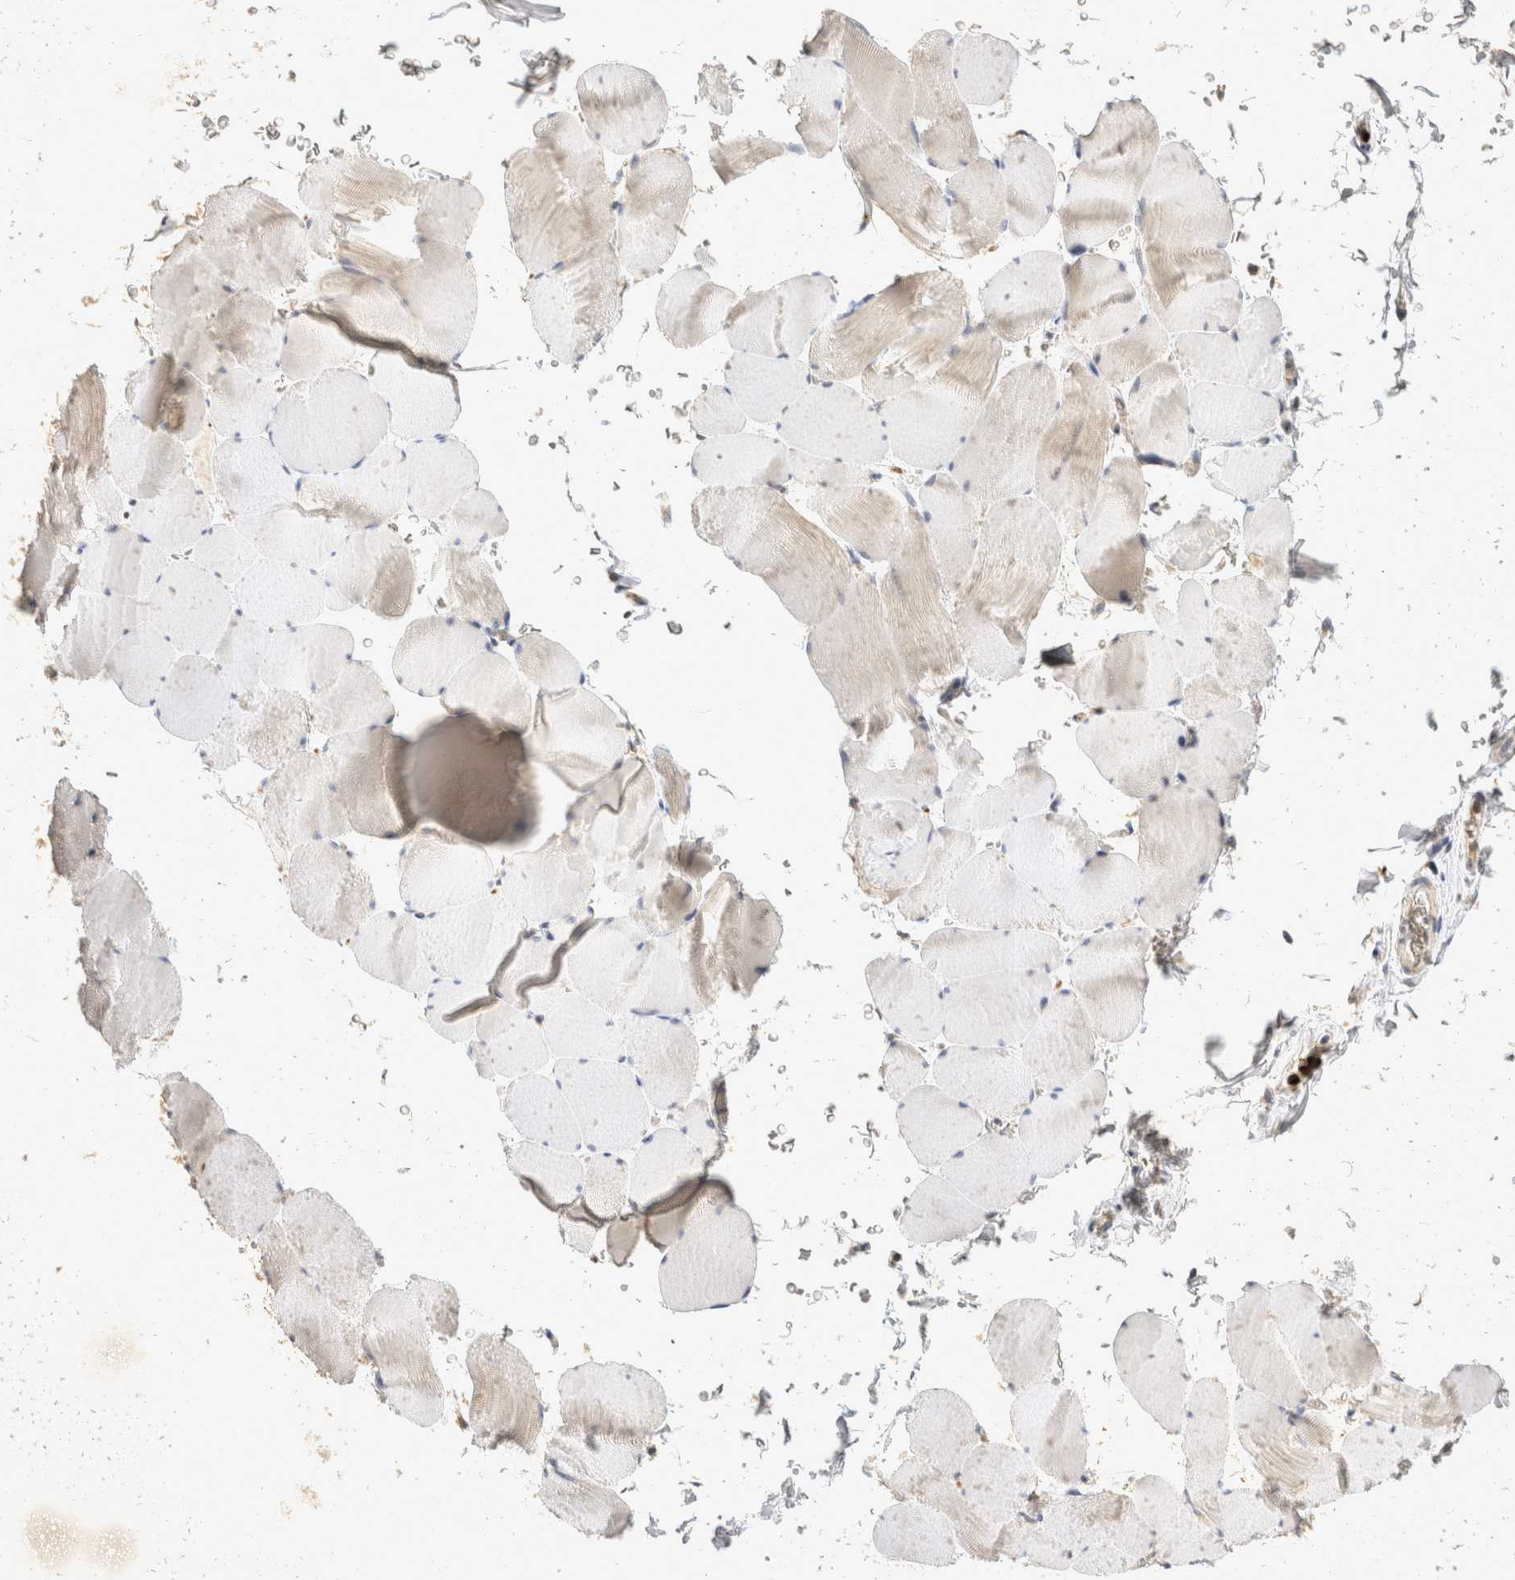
{"staining": {"intensity": "weak", "quantity": "<25%", "location": "cytoplasmic/membranous"}, "tissue": "skeletal muscle", "cell_type": "Myocytes", "image_type": "normal", "snomed": [{"axis": "morphology", "description": "Normal tissue, NOS"}, {"axis": "topography", "description": "Skeletal muscle"}], "caption": "Immunohistochemistry (IHC) histopathology image of normal skeletal muscle stained for a protein (brown), which demonstrates no positivity in myocytes.", "gene": "EIF4G3", "patient": {"sex": "male", "age": 62}}